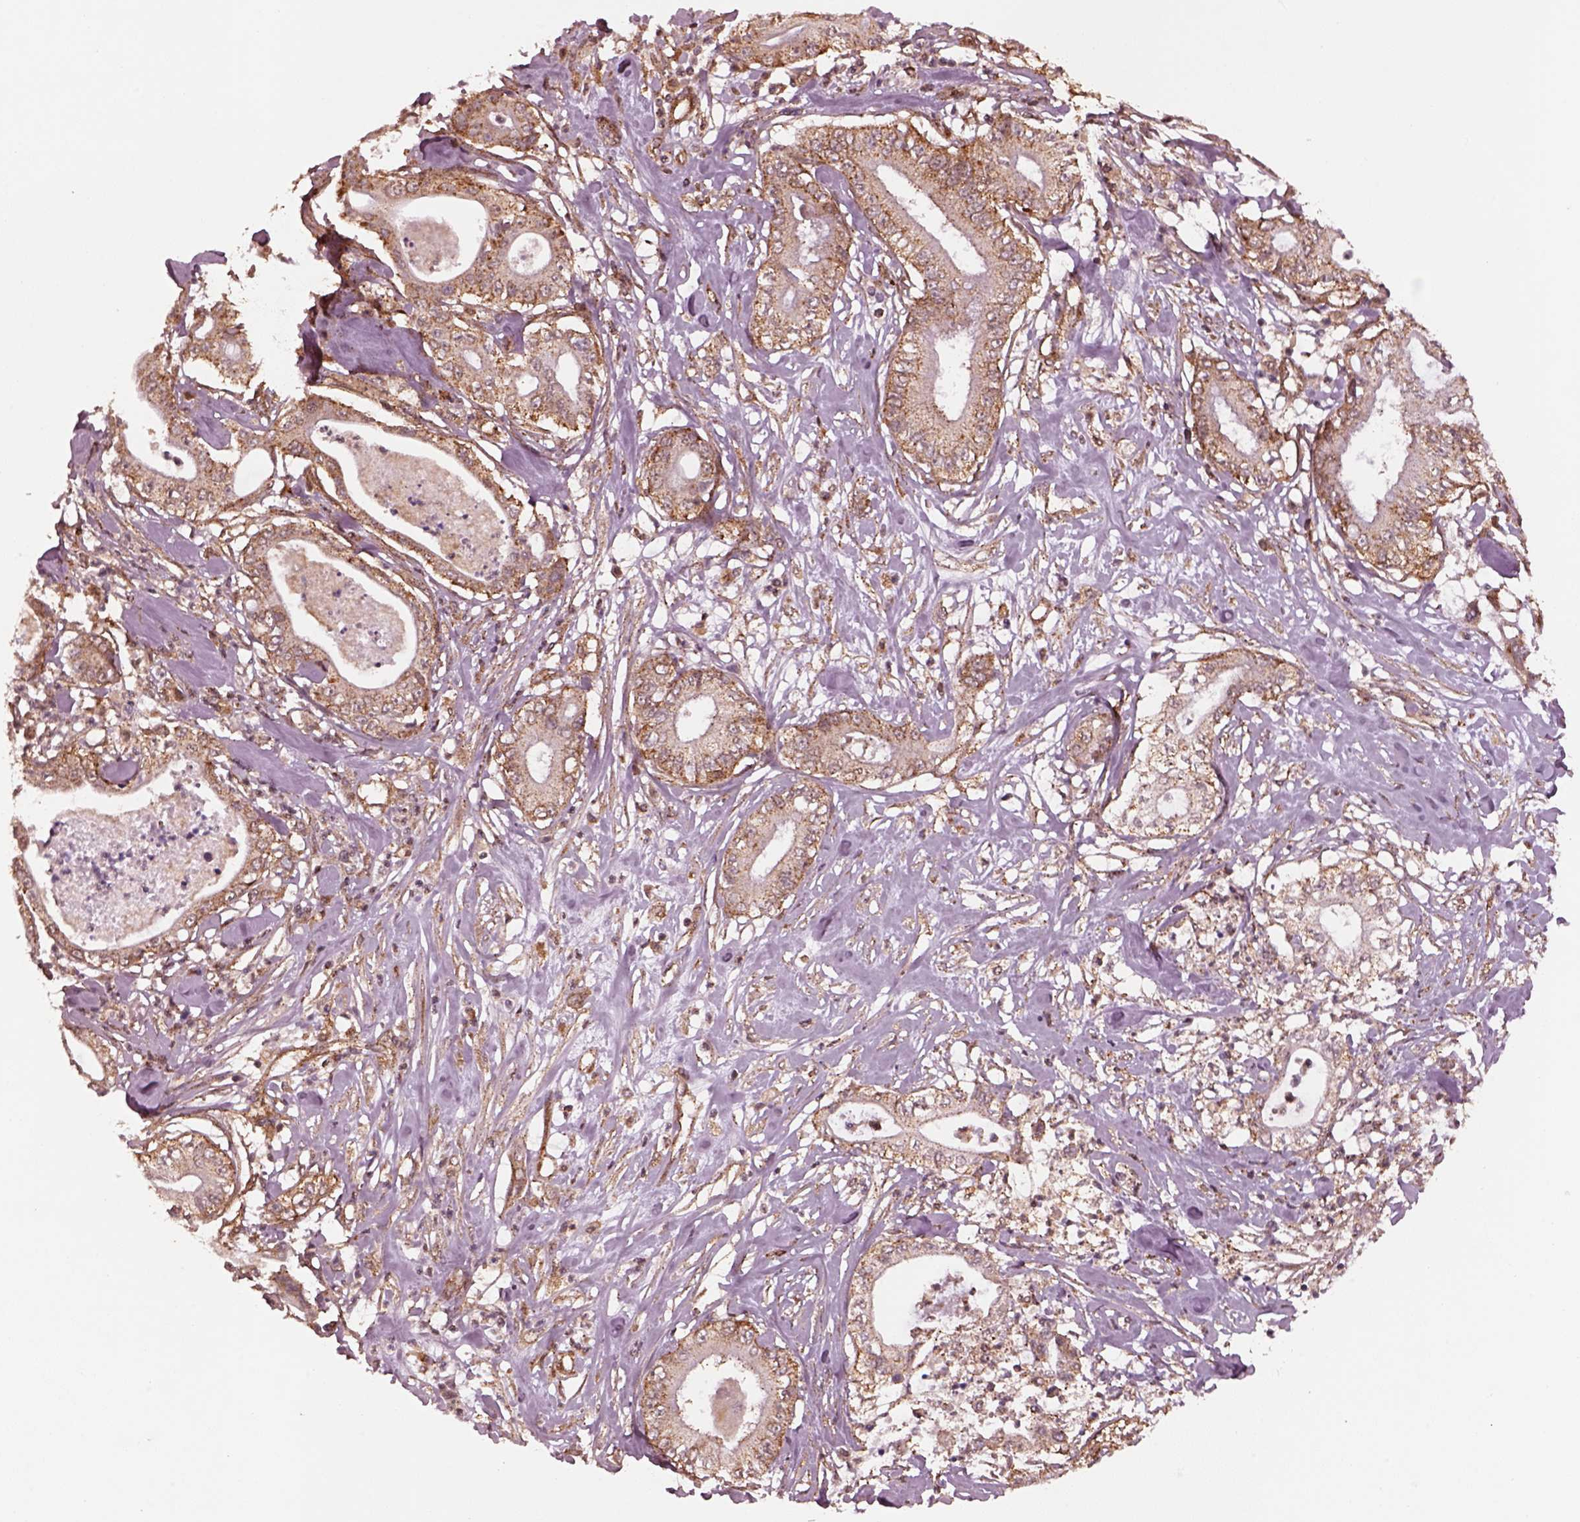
{"staining": {"intensity": "moderate", "quantity": "25%-75%", "location": "cytoplasmic/membranous"}, "tissue": "pancreatic cancer", "cell_type": "Tumor cells", "image_type": "cancer", "snomed": [{"axis": "morphology", "description": "Adenocarcinoma, NOS"}, {"axis": "topography", "description": "Pancreas"}], "caption": "This is a micrograph of immunohistochemistry (IHC) staining of pancreatic cancer (adenocarcinoma), which shows moderate expression in the cytoplasmic/membranous of tumor cells.", "gene": "WASHC2A", "patient": {"sex": "male", "age": 71}}